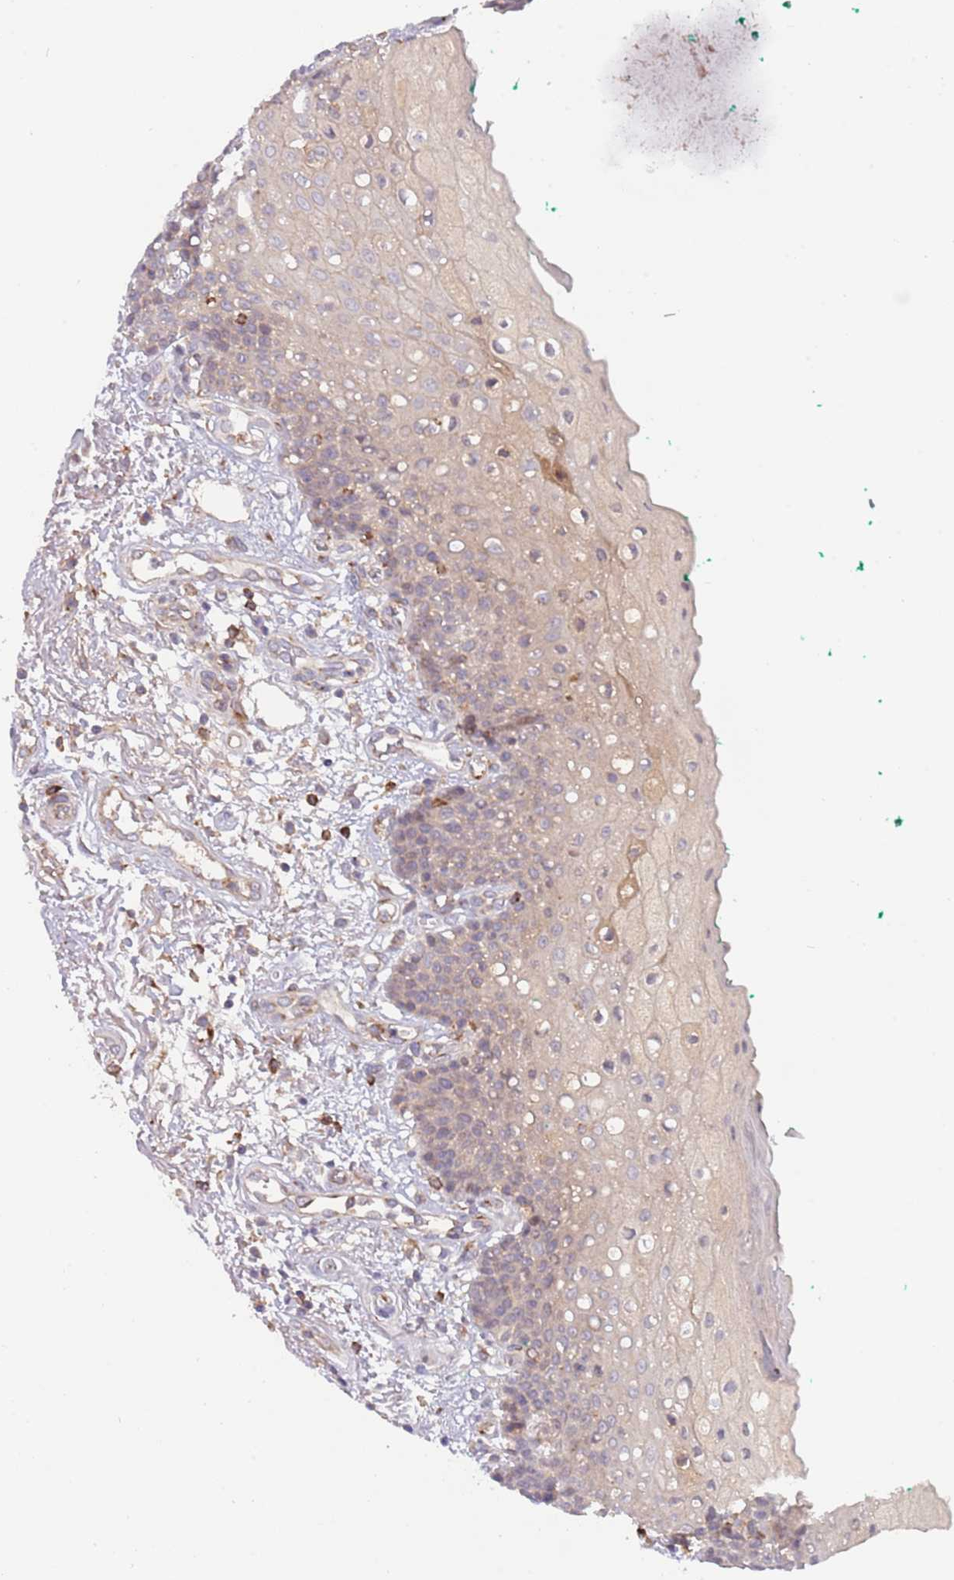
{"staining": {"intensity": "weak", "quantity": "25%-75%", "location": "cytoplasmic/membranous"}, "tissue": "oral mucosa", "cell_type": "Squamous epithelial cells", "image_type": "normal", "snomed": [{"axis": "morphology", "description": "Normal tissue, NOS"}, {"axis": "morphology", "description": "Squamous cell carcinoma, NOS"}, {"axis": "topography", "description": "Oral tissue"}, {"axis": "topography", "description": "Tounge, NOS"}, {"axis": "topography", "description": "Head-Neck"}], "caption": "Protein expression analysis of unremarkable oral mucosa displays weak cytoplasmic/membranous positivity in about 25%-75% of squamous epithelial cells. Using DAB (3,3'-diaminobenzidine) (brown) and hematoxylin (blue) stains, captured at high magnification using brightfield microscopy.", "gene": "BTBD7", "patient": {"sex": "male", "age": 79}}